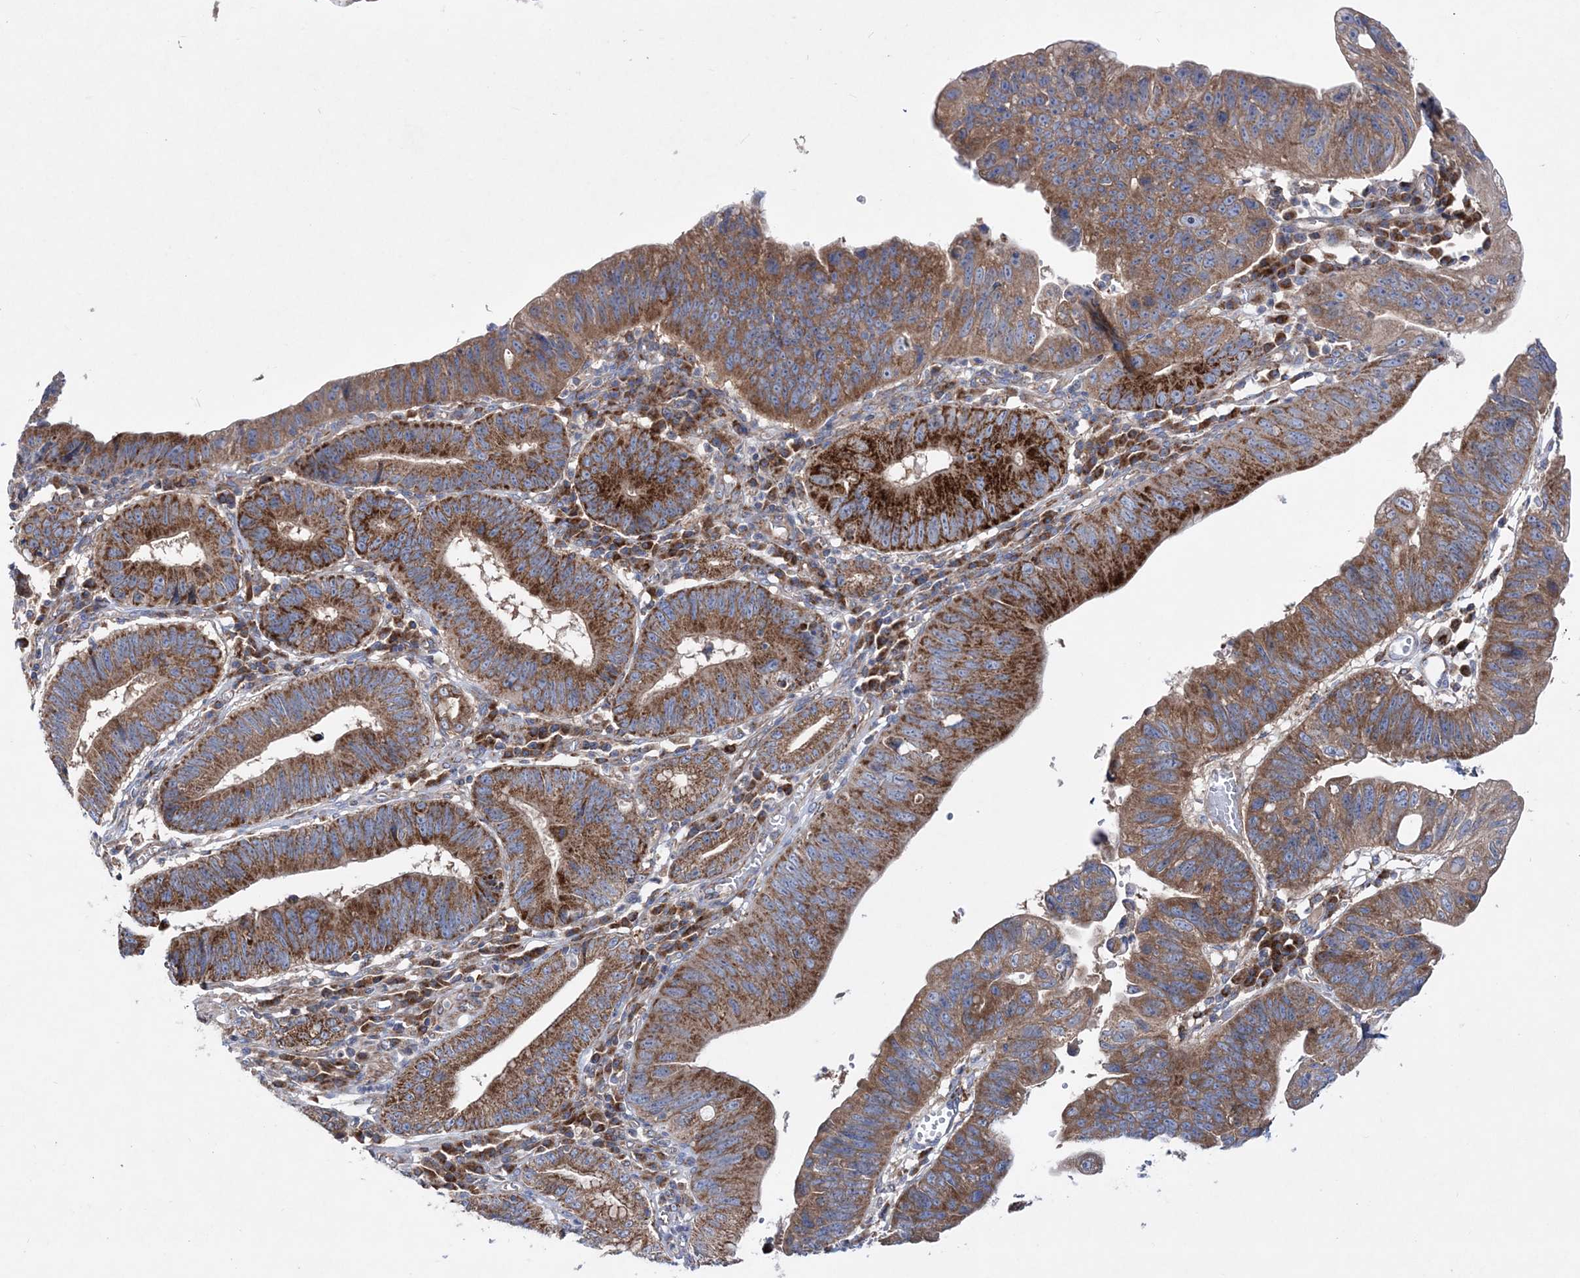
{"staining": {"intensity": "strong", "quantity": ">75%", "location": "cytoplasmic/membranous"}, "tissue": "stomach cancer", "cell_type": "Tumor cells", "image_type": "cancer", "snomed": [{"axis": "morphology", "description": "Adenocarcinoma, NOS"}, {"axis": "topography", "description": "Stomach"}], "caption": "Human stomach adenocarcinoma stained for a protein (brown) exhibits strong cytoplasmic/membranous positive positivity in approximately >75% of tumor cells.", "gene": "NGLY1", "patient": {"sex": "male", "age": 59}}